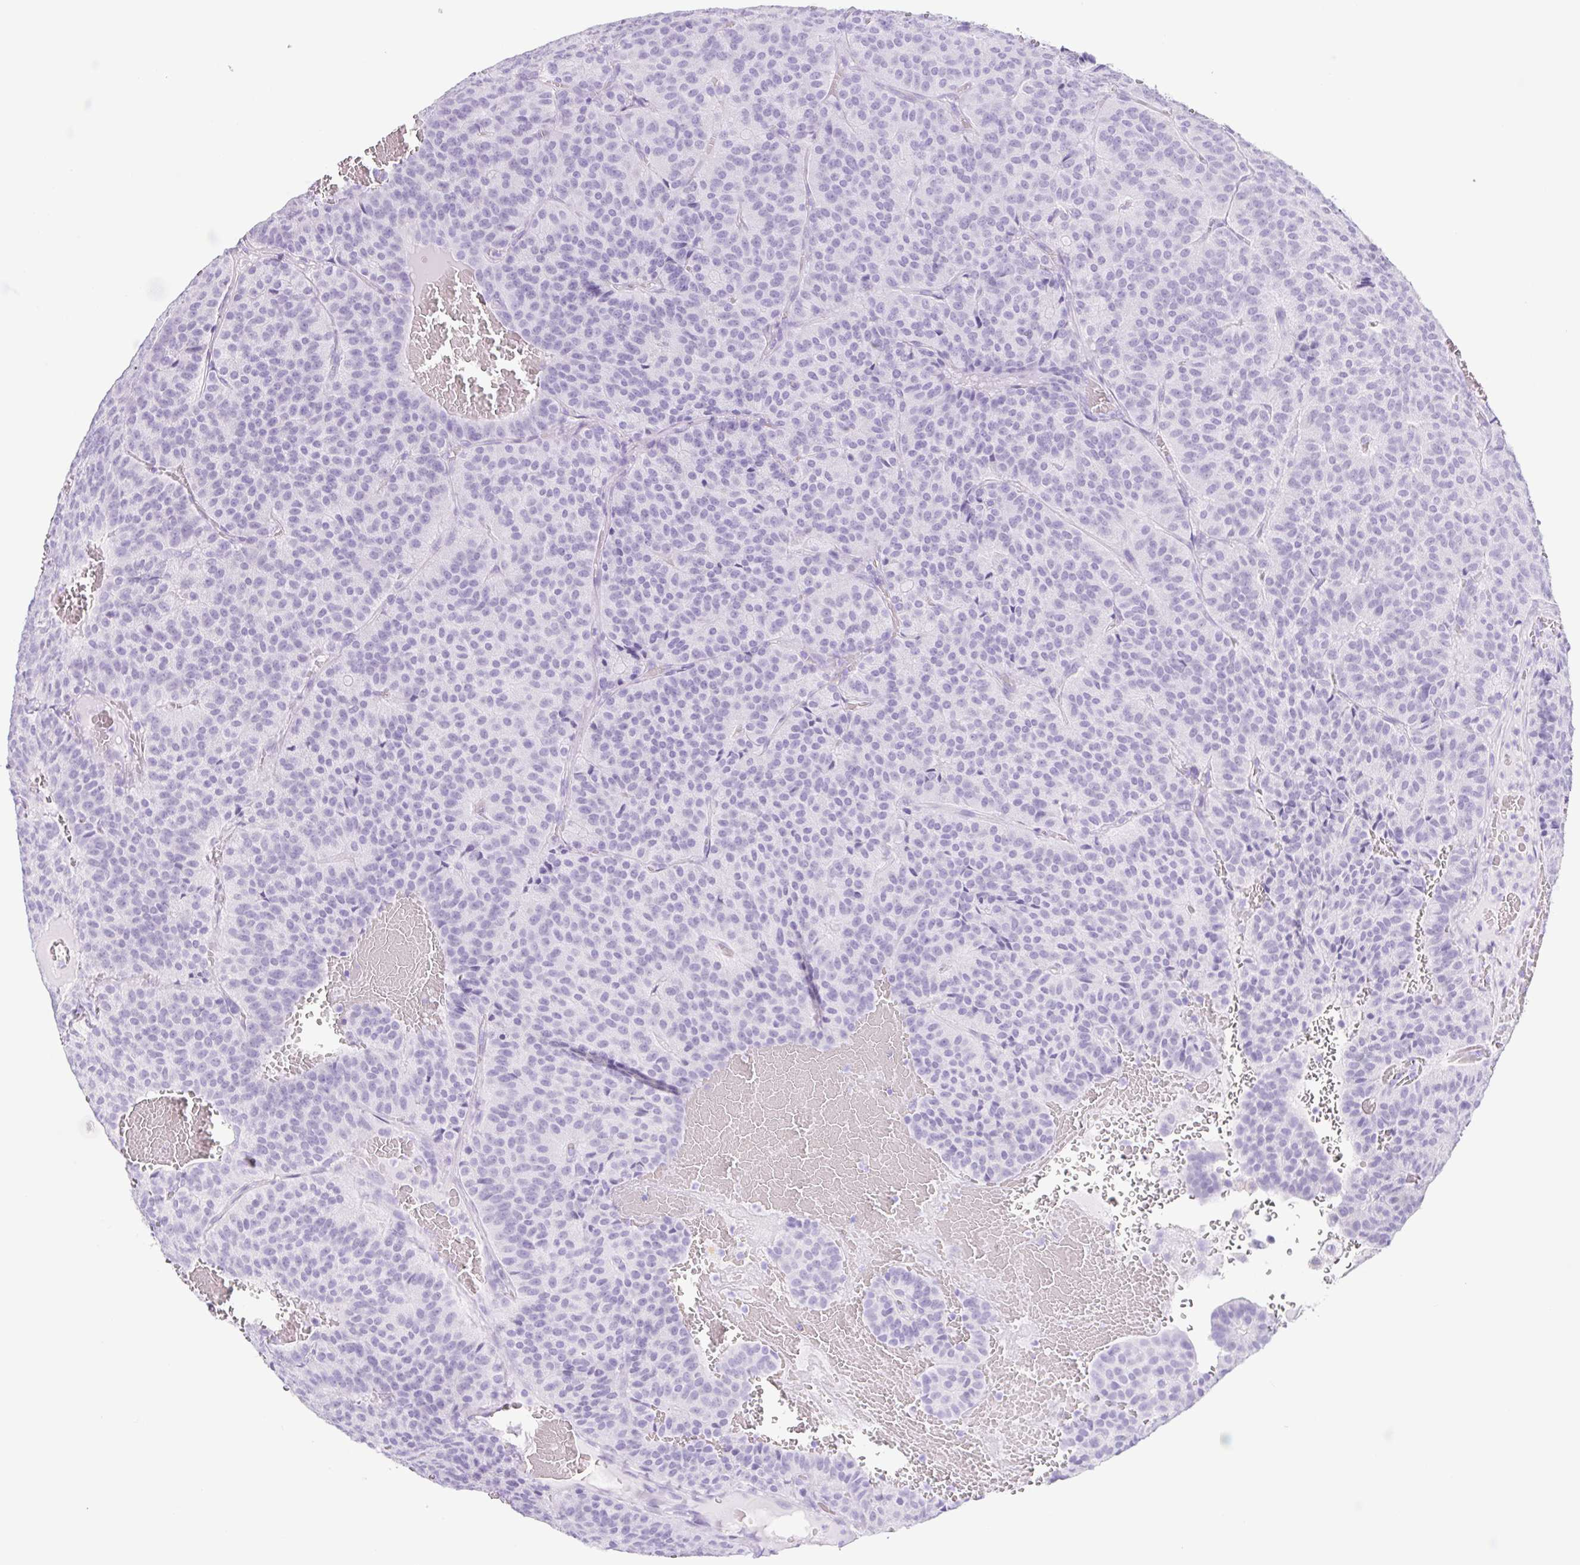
{"staining": {"intensity": "negative", "quantity": "none", "location": "none"}, "tissue": "carcinoid", "cell_type": "Tumor cells", "image_type": "cancer", "snomed": [{"axis": "morphology", "description": "Carcinoid, malignant, NOS"}, {"axis": "topography", "description": "Lung"}], "caption": "Immunohistochemical staining of human carcinoid shows no significant positivity in tumor cells.", "gene": "CYP21A2", "patient": {"sex": "male", "age": 70}}